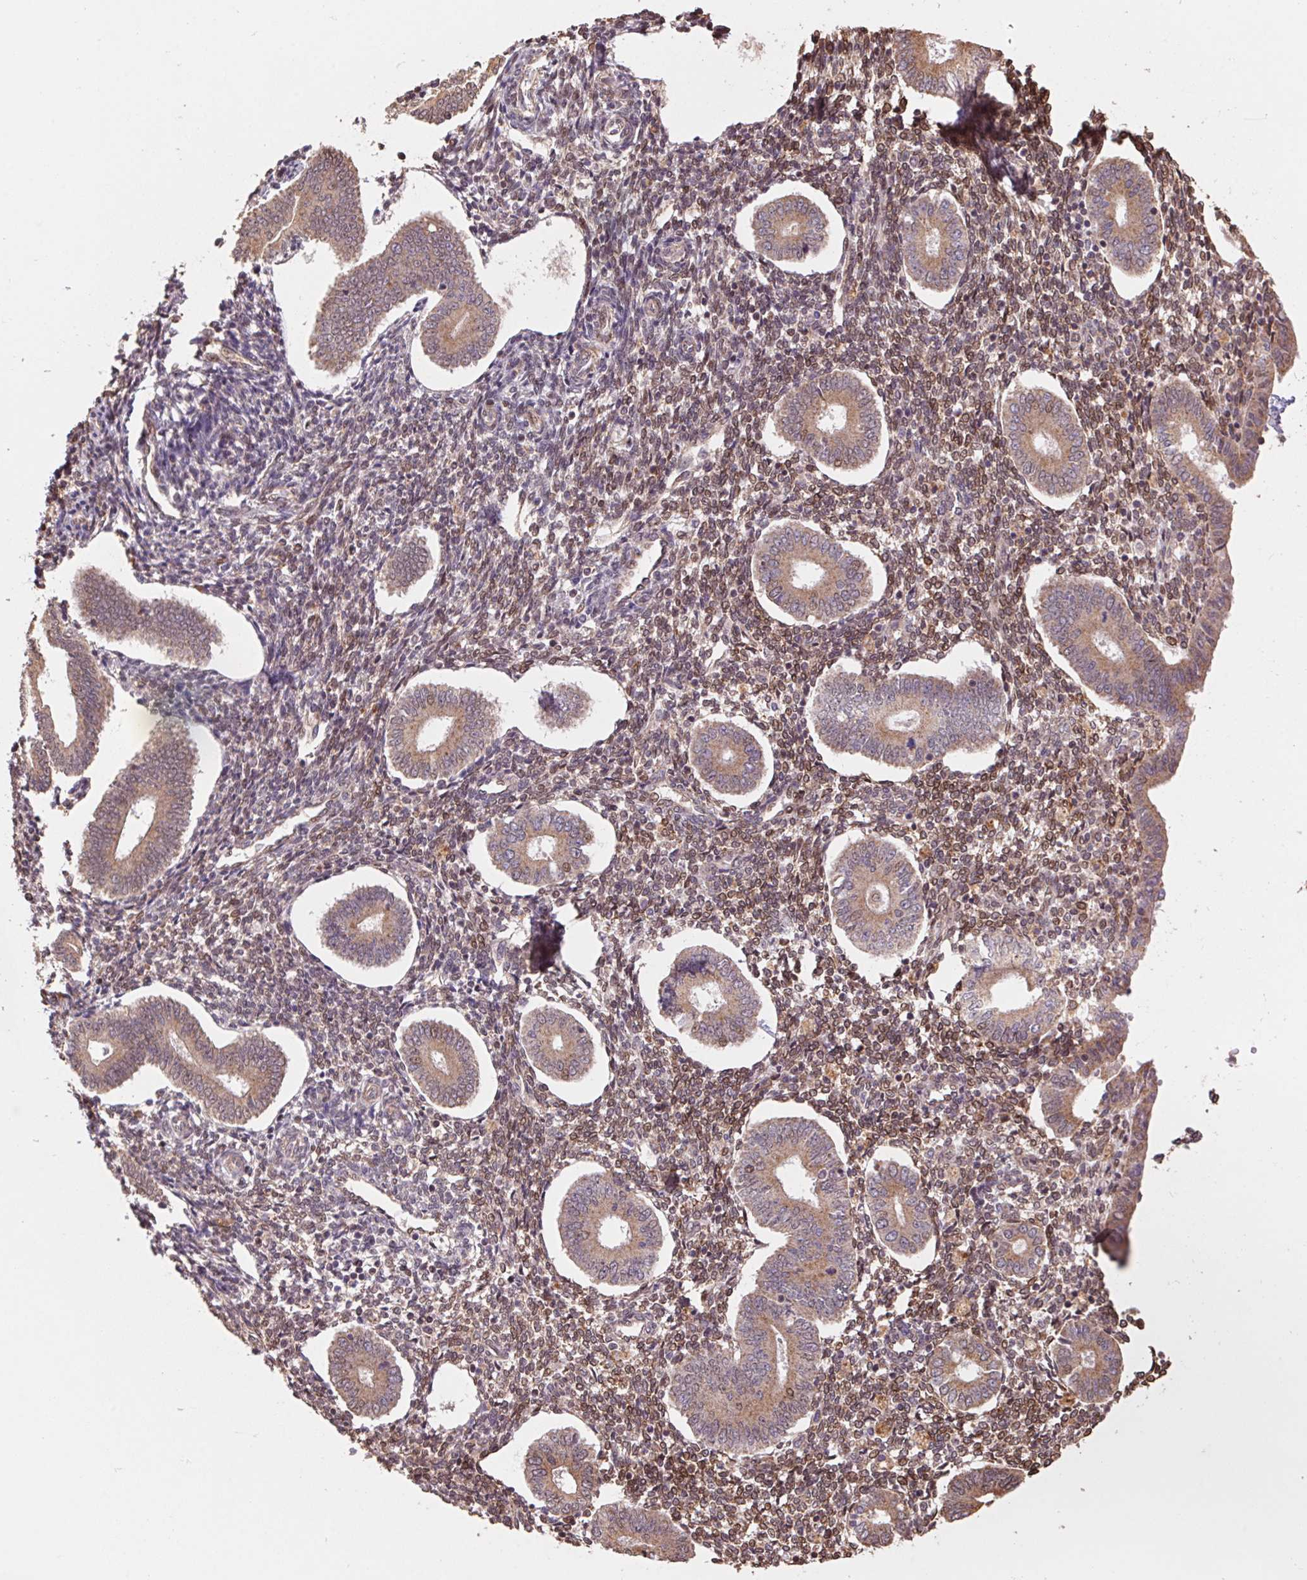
{"staining": {"intensity": "weak", "quantity": "25%-75%", "location": "cytoplasmic/membranous"}, "tissue": "endometrium", "cell_type": "Cells in endometrial stroma", "image_type": "normal", "snomed": [{"axis": "morphology", "description": "Normal tissue, NOS"}, {"axis": "topography", "description": "Endometrium"}], "caption": "IHC image of normal endometrium stained for a protein (brown), which demonstrates low levels of weak cytoplasmic/membranous staining in approximately 25%-75% of cells in endometrial stroma.", "gene": "PDHA1", "patient": {"sex": "female", "age": 40}}